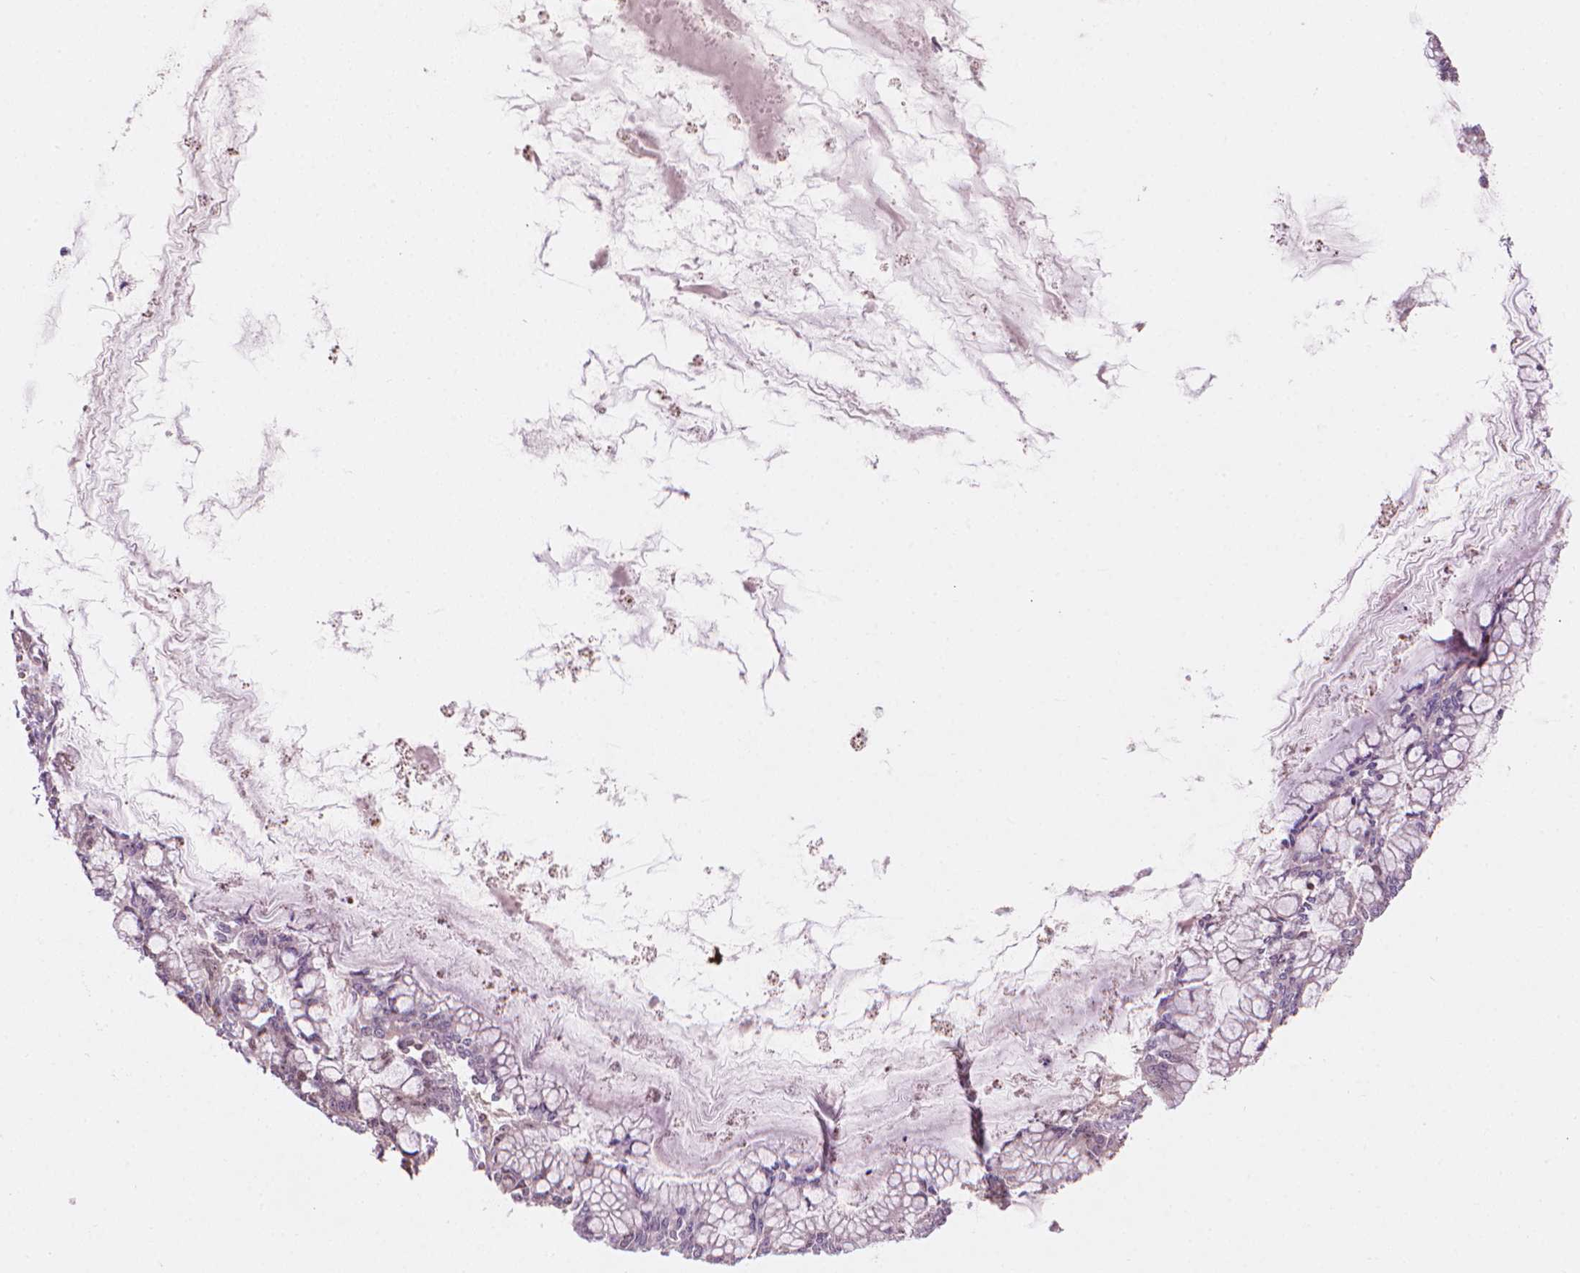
{"staining": {"intensity": "weak", "quantity": "25%-75%", "location": "nuclear"}, "tissue": "ovarian cancer", "cell_type": "Tumor cells", "image_type": "cancer", "snomed": [{"axis": "morphology", "description": "Cystadenocarcinoma, mucinous, NOS"}, {"axis": "topography", "description": "Ovary"}], "caption": "Ovarian mucinous cystadenocarcinoma stained with DAB (3,3'-diaminobenzidine) IHC exhibits low levels of weak nuclear expression in about 25%-75% of tumor cells.", "gene": "SMC2", "patient": {"sex": "female", "age": 67}}